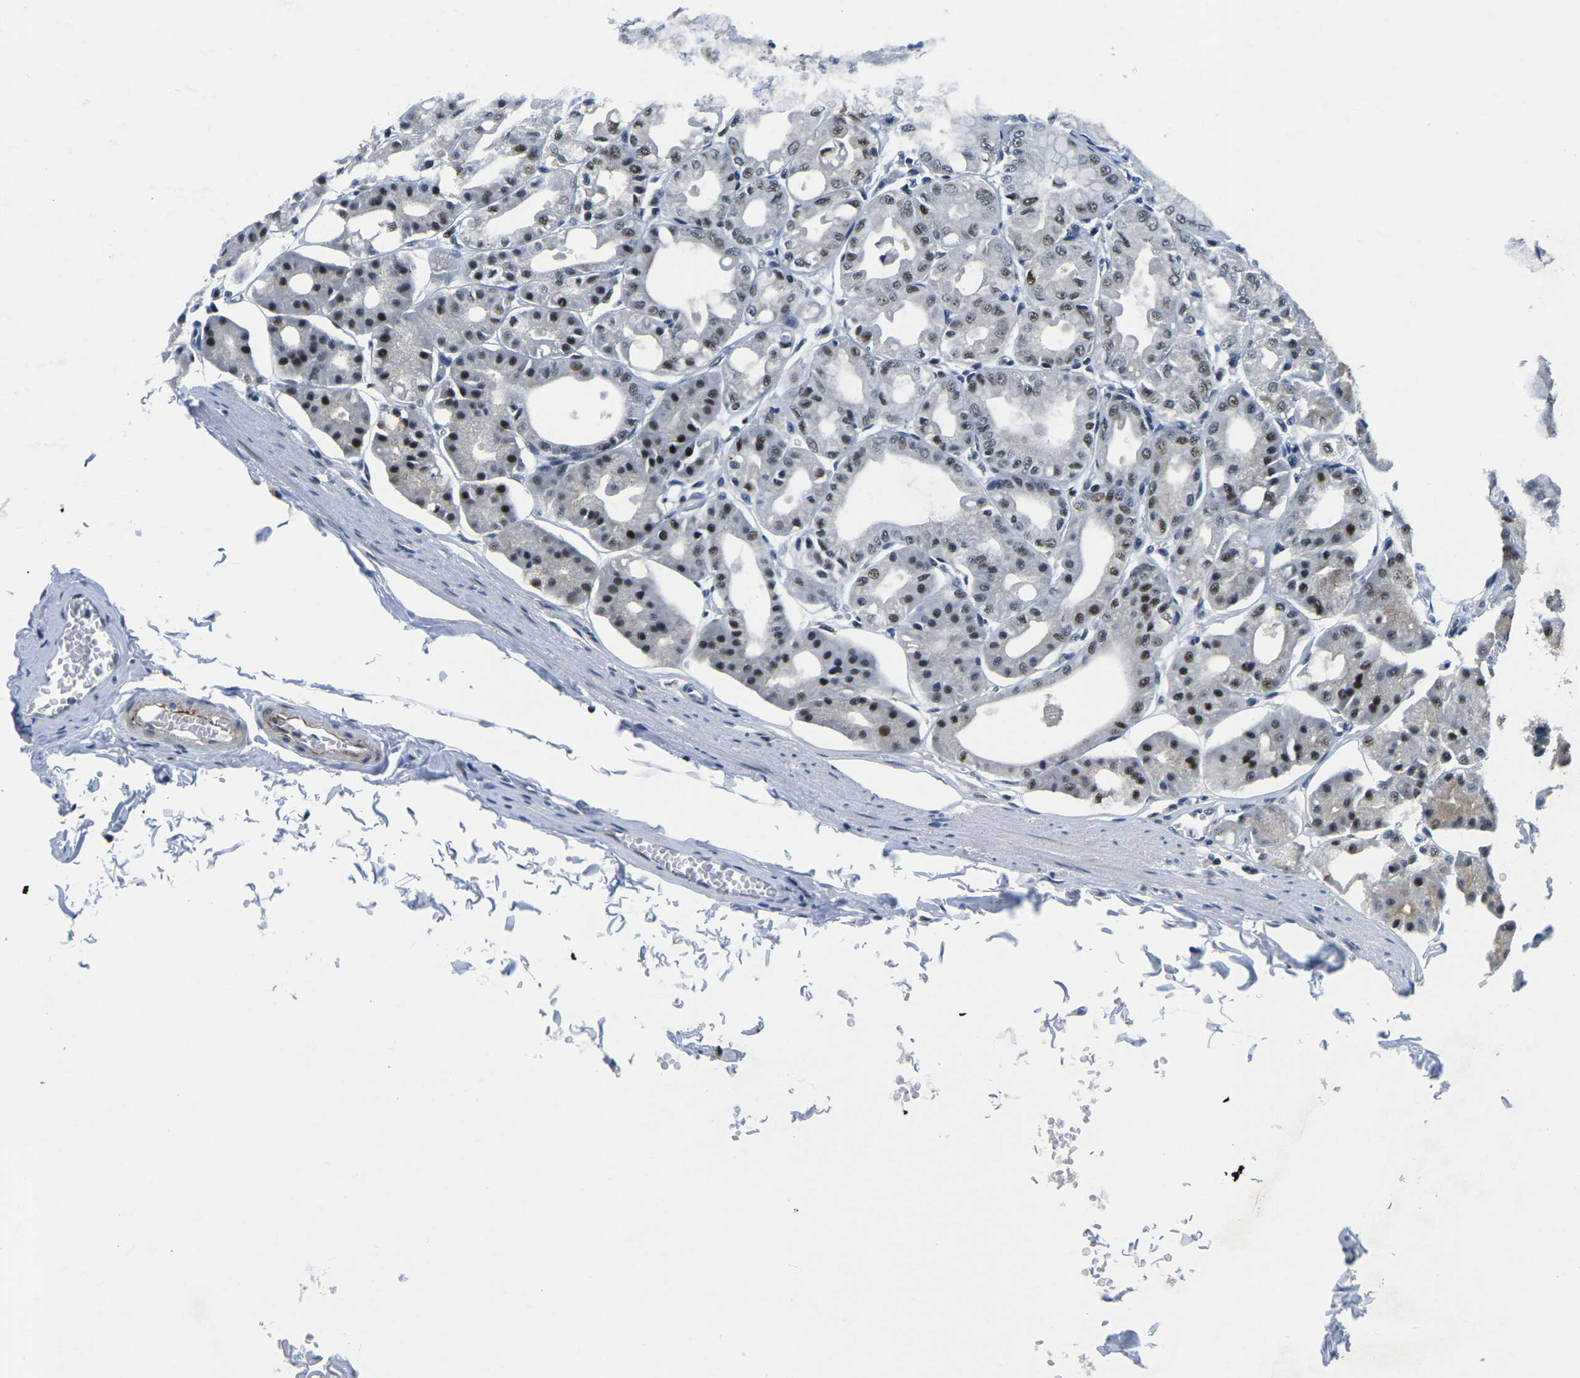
{"staining": {"intensity": "moderate", "quantity": "25%-75%", "location": "nuclear"}, "tissue": "stomach", "cell_type": "Glandular cells", "image_type": "normal", "snomed": [{"axis": "morphology", "description": "Normal tissue, NOS"}, {"axis": "topography", "description": "Stomach, lower"}], "caption": "Immunohistochemical staining of normal stomach exhibits 25%-75% levels of moderate nuclear protein expression in approximately 25%-75% of glandular cells. The staining was performed using DAB, with brown indicating positive protein expression. Nuclei are stained blue with hematoxylin.", "gene": "PRPF8", "patient": {"sex": "male", "age": 71}}